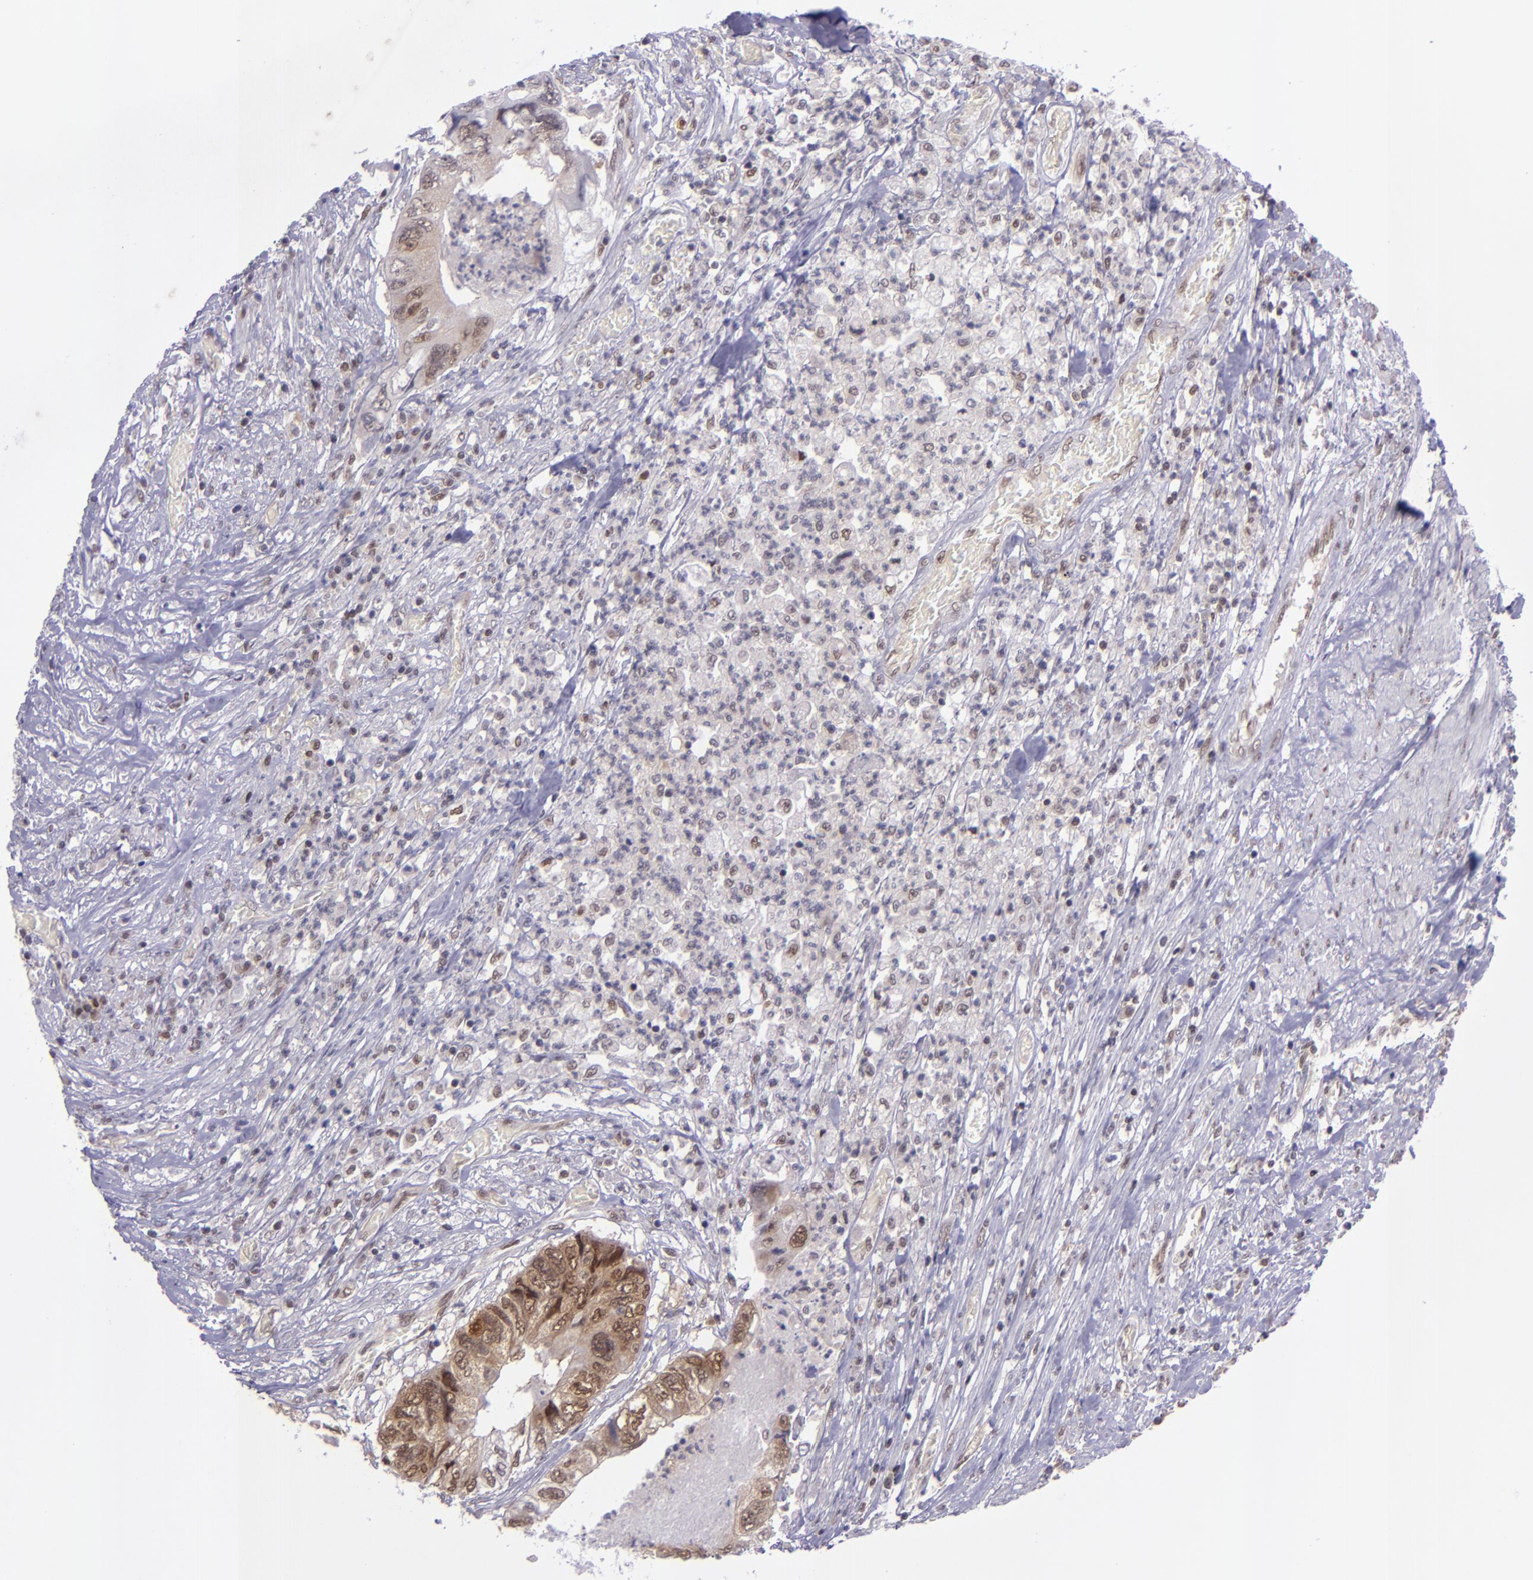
{"staining": {"intensity": "strong", "quantity": ">75%", "location": "cytoplasmic/membranous,nuclear"}, "tissue": "colorectal cancer", "cell_type": "Tumor cells", "image_type": "cancer", "snomed": [{"axis": "morphology", "description": "Adenocarcinoma, NOS"}, {"axis": "topography", "description": "Rectum"}], "caption": "Colorectal cancer (adenocarcinoma) stained with a protein marker demonstrates strong staining in tumor cells.", "gene": "BAG1", "patient": {"sex": "female", "age": 82}}